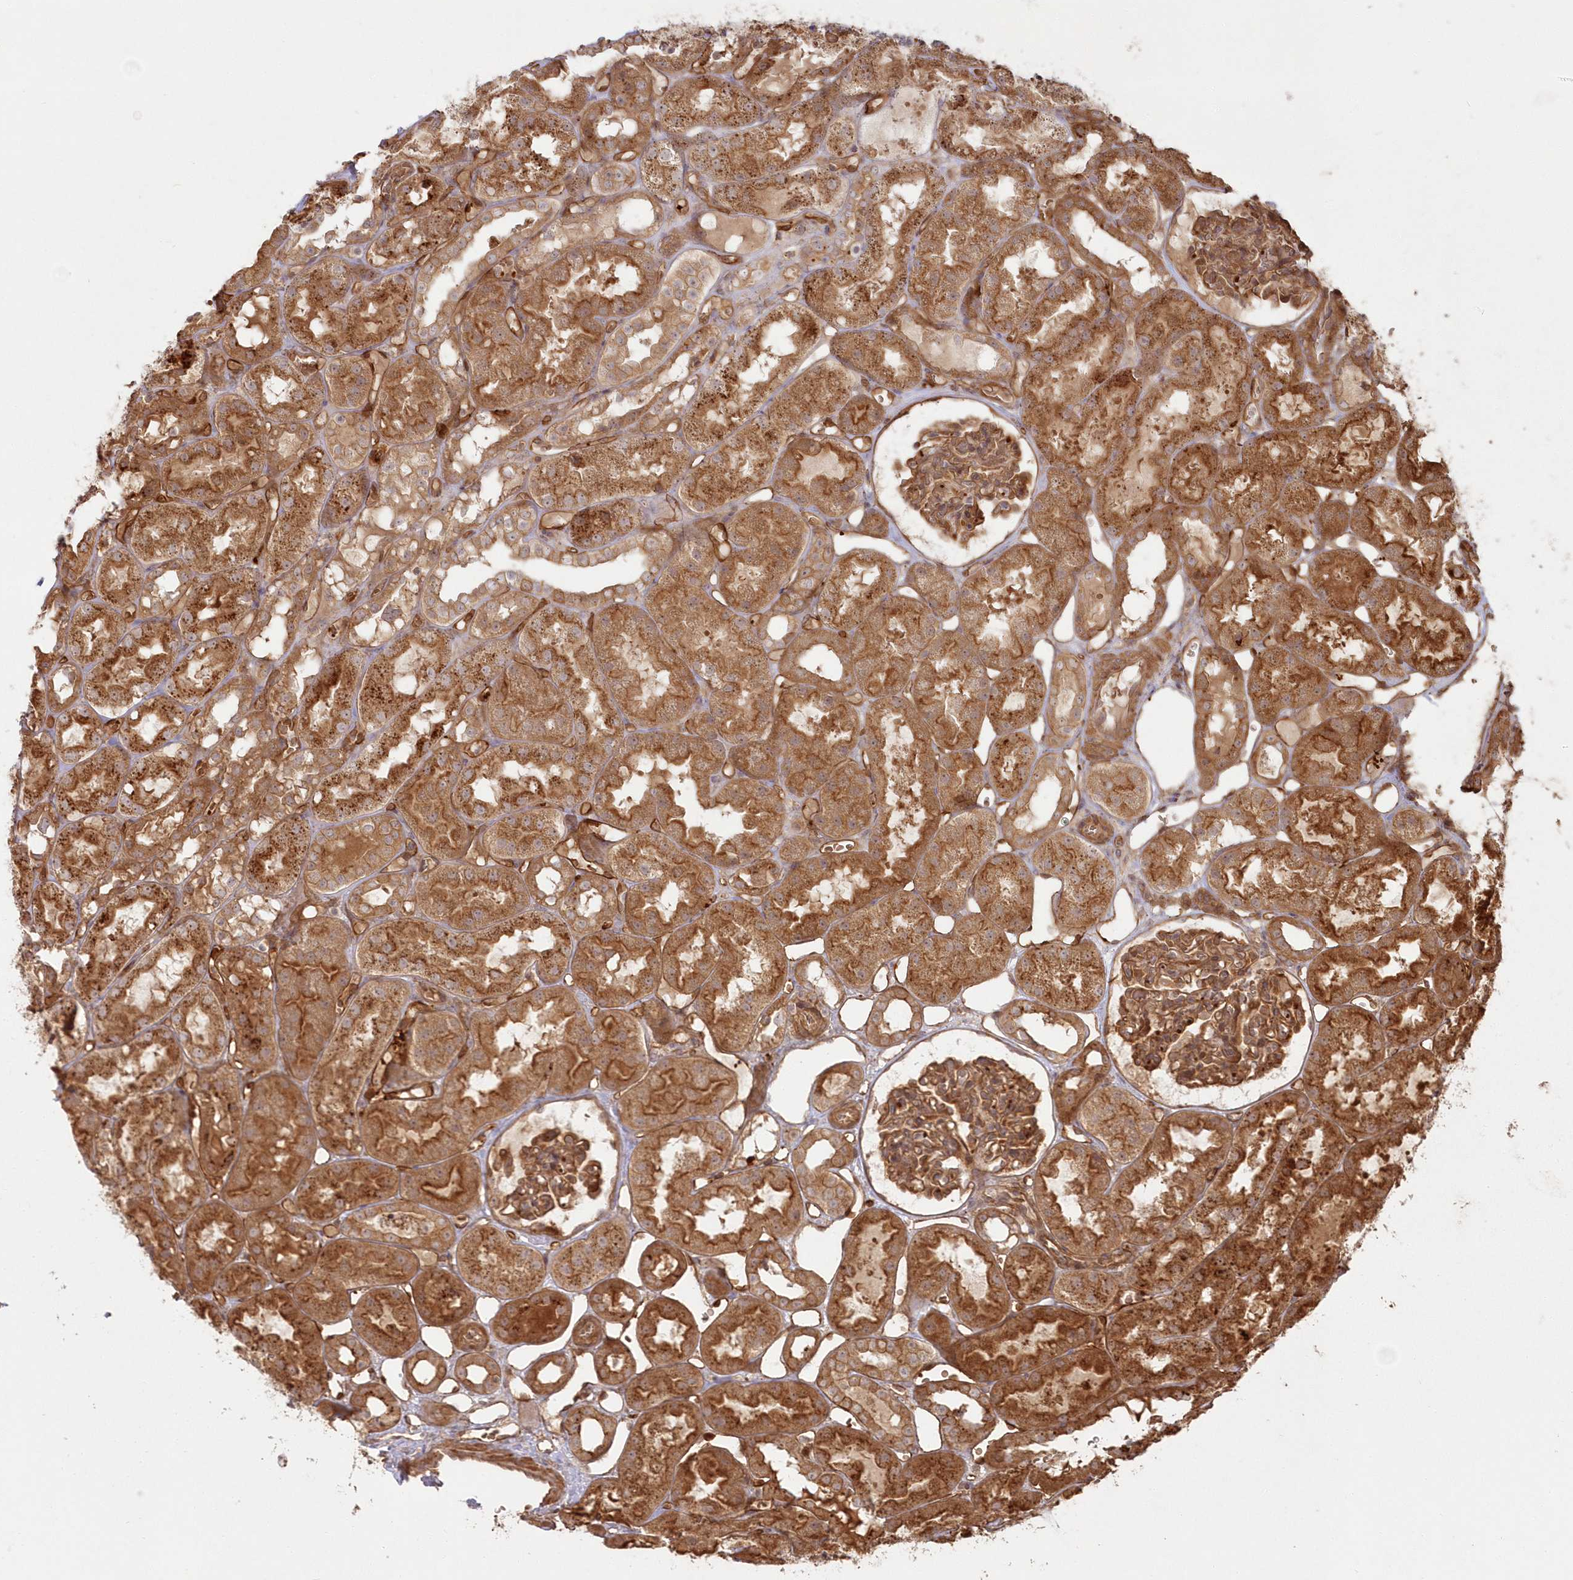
{"staining": {"intensity": "moderate", "quantity": ">75%", "location": "cytoplasmic/membranous"}, "tissue": "kidney", "cell_type": "Cells in glomeruli", "image_type": "normal", "snomed": [{"axis": "morphology", "description": "Normal tissue, NOS"}, {"axis": "topography", "description": "Kidney"}], "caption": "Immunohistochemical staining of unremarkable kidney demonstrates moderate cytoplasmic/membranous protein expression in approximately >75% of cells in glomeruli.", "gene": "RGCC", "patient": {"sex": "male", "age": 16}}